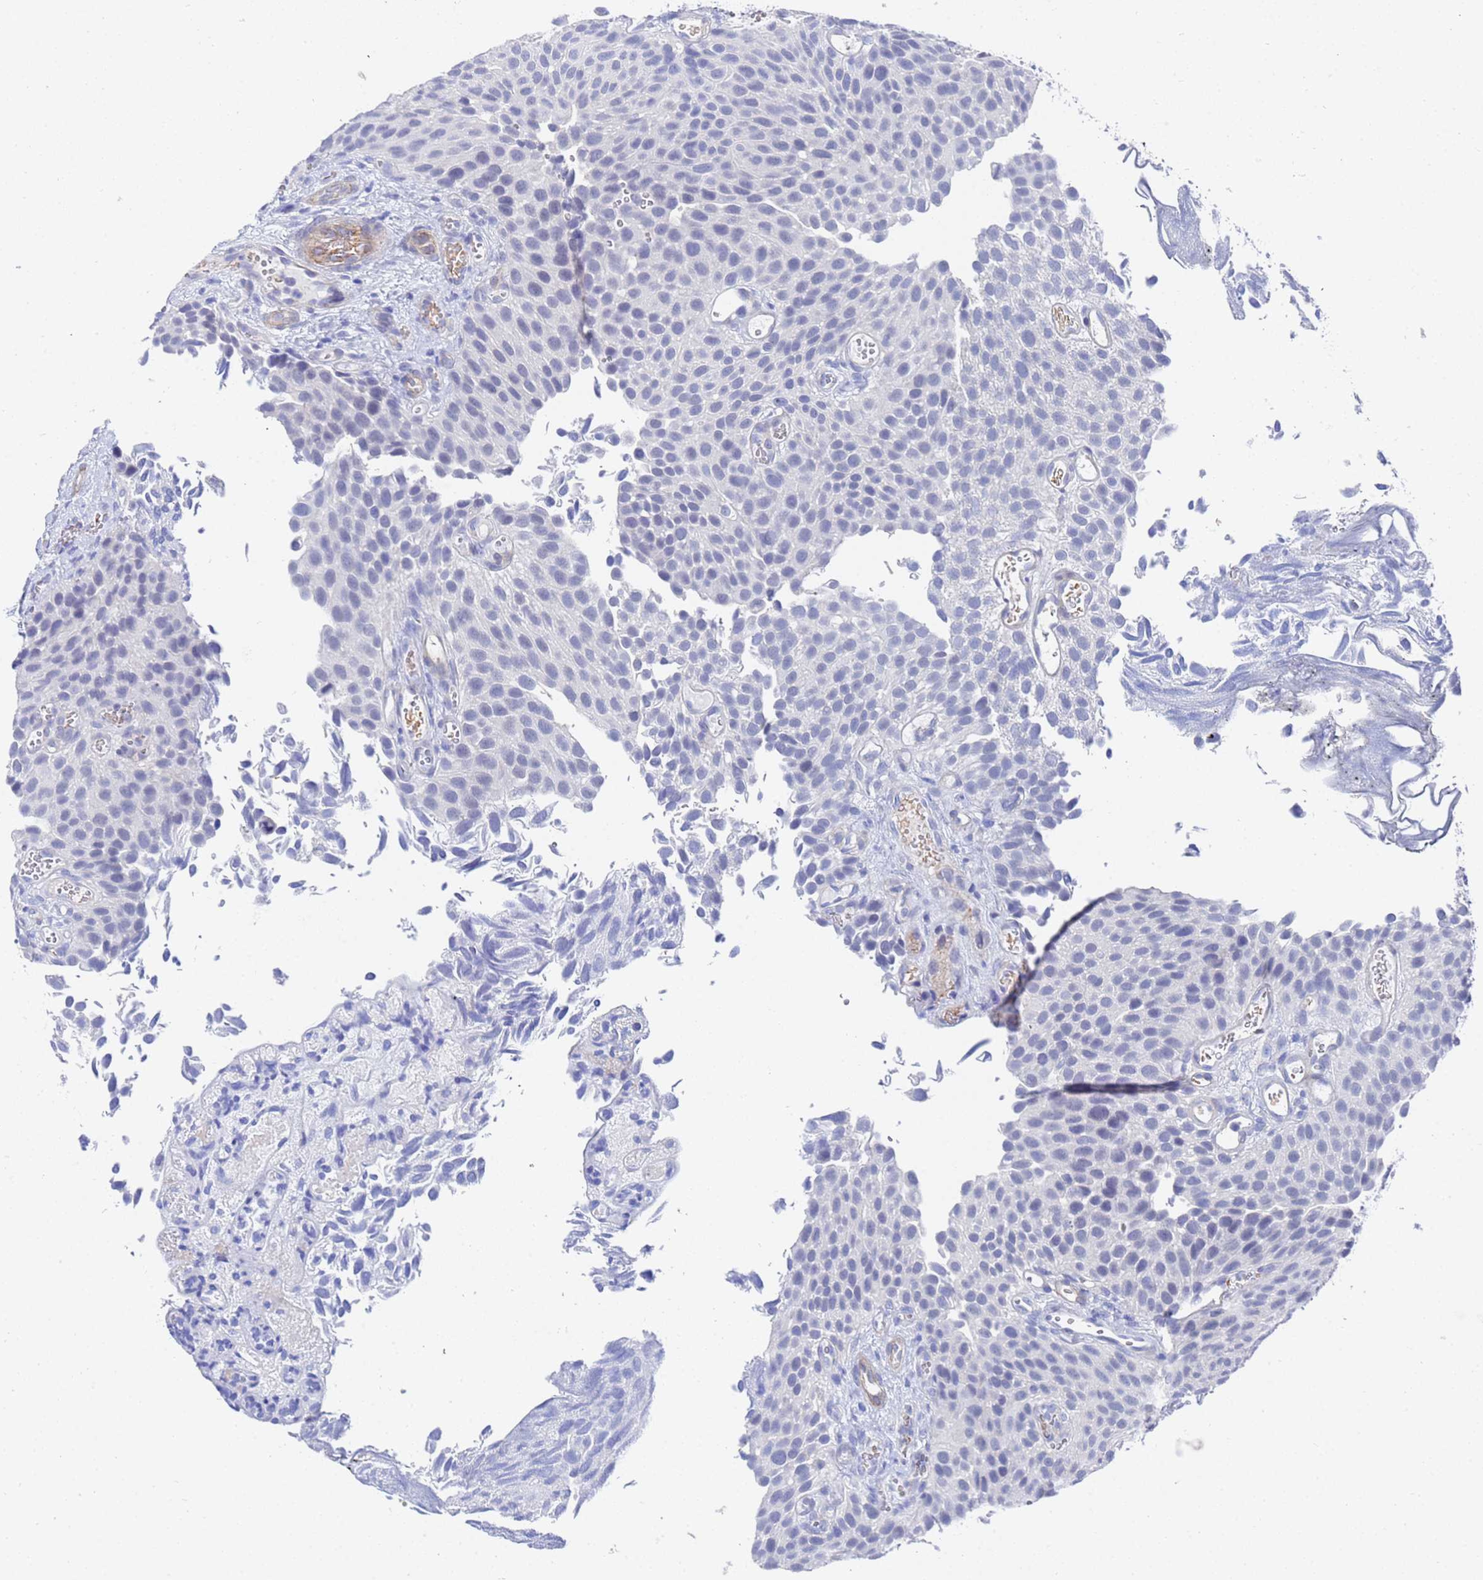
{"staining": {"intensity": "negative", "quantity": "none", "location": "none"}, "tissue": "urothelial cancer", "cell_type": "Tumor cells", "image_type": "cancer", "snomed": [{"axis": "morphology", "description": "Urothelial carcinoma, Low grade"}, {"axis": "topography", "description": "Urinary bladder"}], "caption": "High power microscopy micrograph of an IHC image of urothelial cancer, revealing no significant staining in tumor cells.", "gene": "ZNF26", "patient": {"sex": "male", "age": 89}}